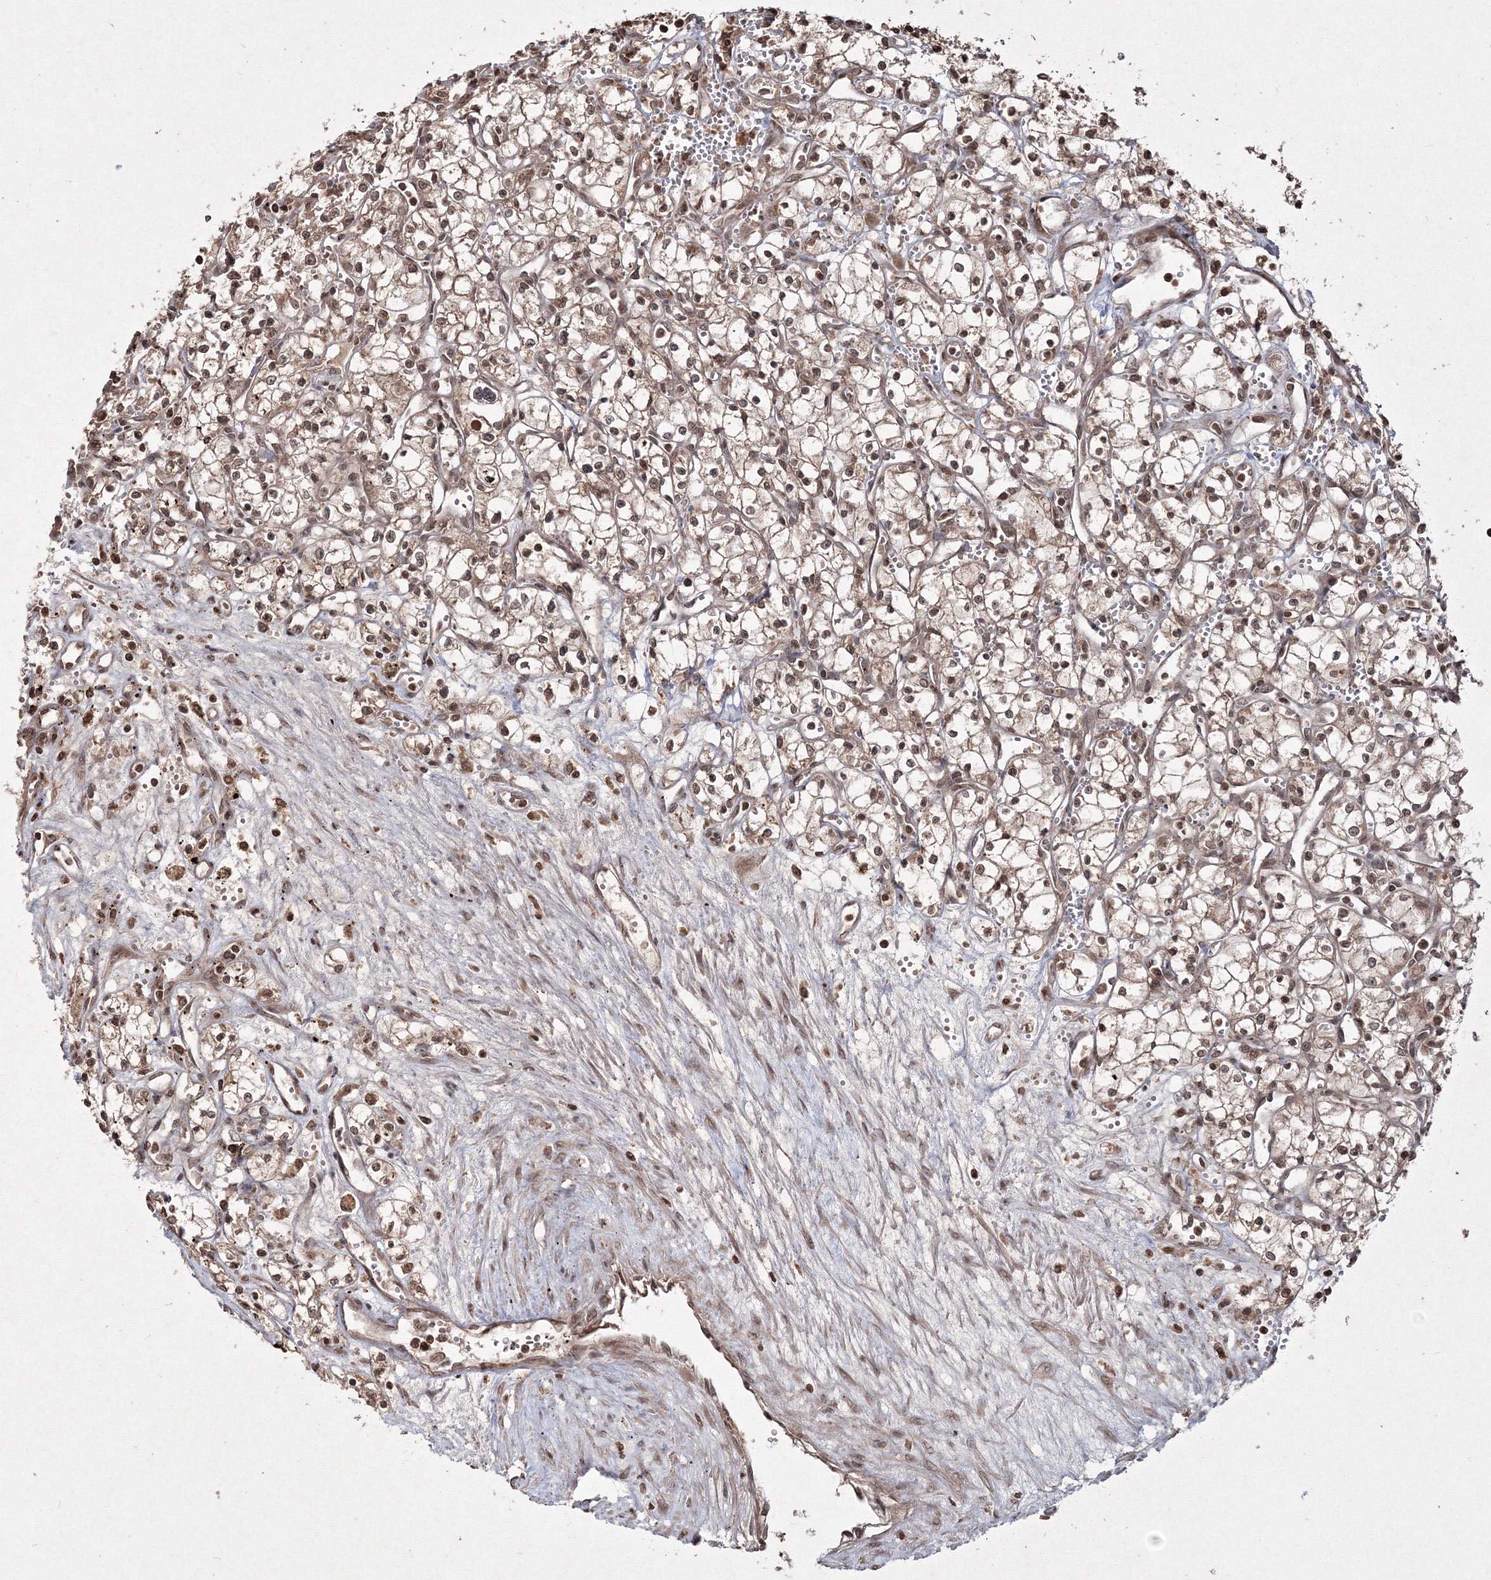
{"staining": {"intensity": "moderate", "quantity": ">75%", "location": "cytoplasmic/membranous,nuclear"}, "tissue": "renal cancer", "cell_type": "Tumor cells", "image_type": "cancer", "snomed": [{"axis": "morphology", "description": "Adenocarcinoma, NOS"}, {"axis": "topography", "description": "Kidney"}], "caption": "Immunohistochemical staining of human adenocarcinoma (renal) demonstrates moderate cytoplasmic/membranous and nuclear protein staining in about >75% of tumor cells.", "gene": "PEX13", "patient": {"sex": "male", "age": 59}}